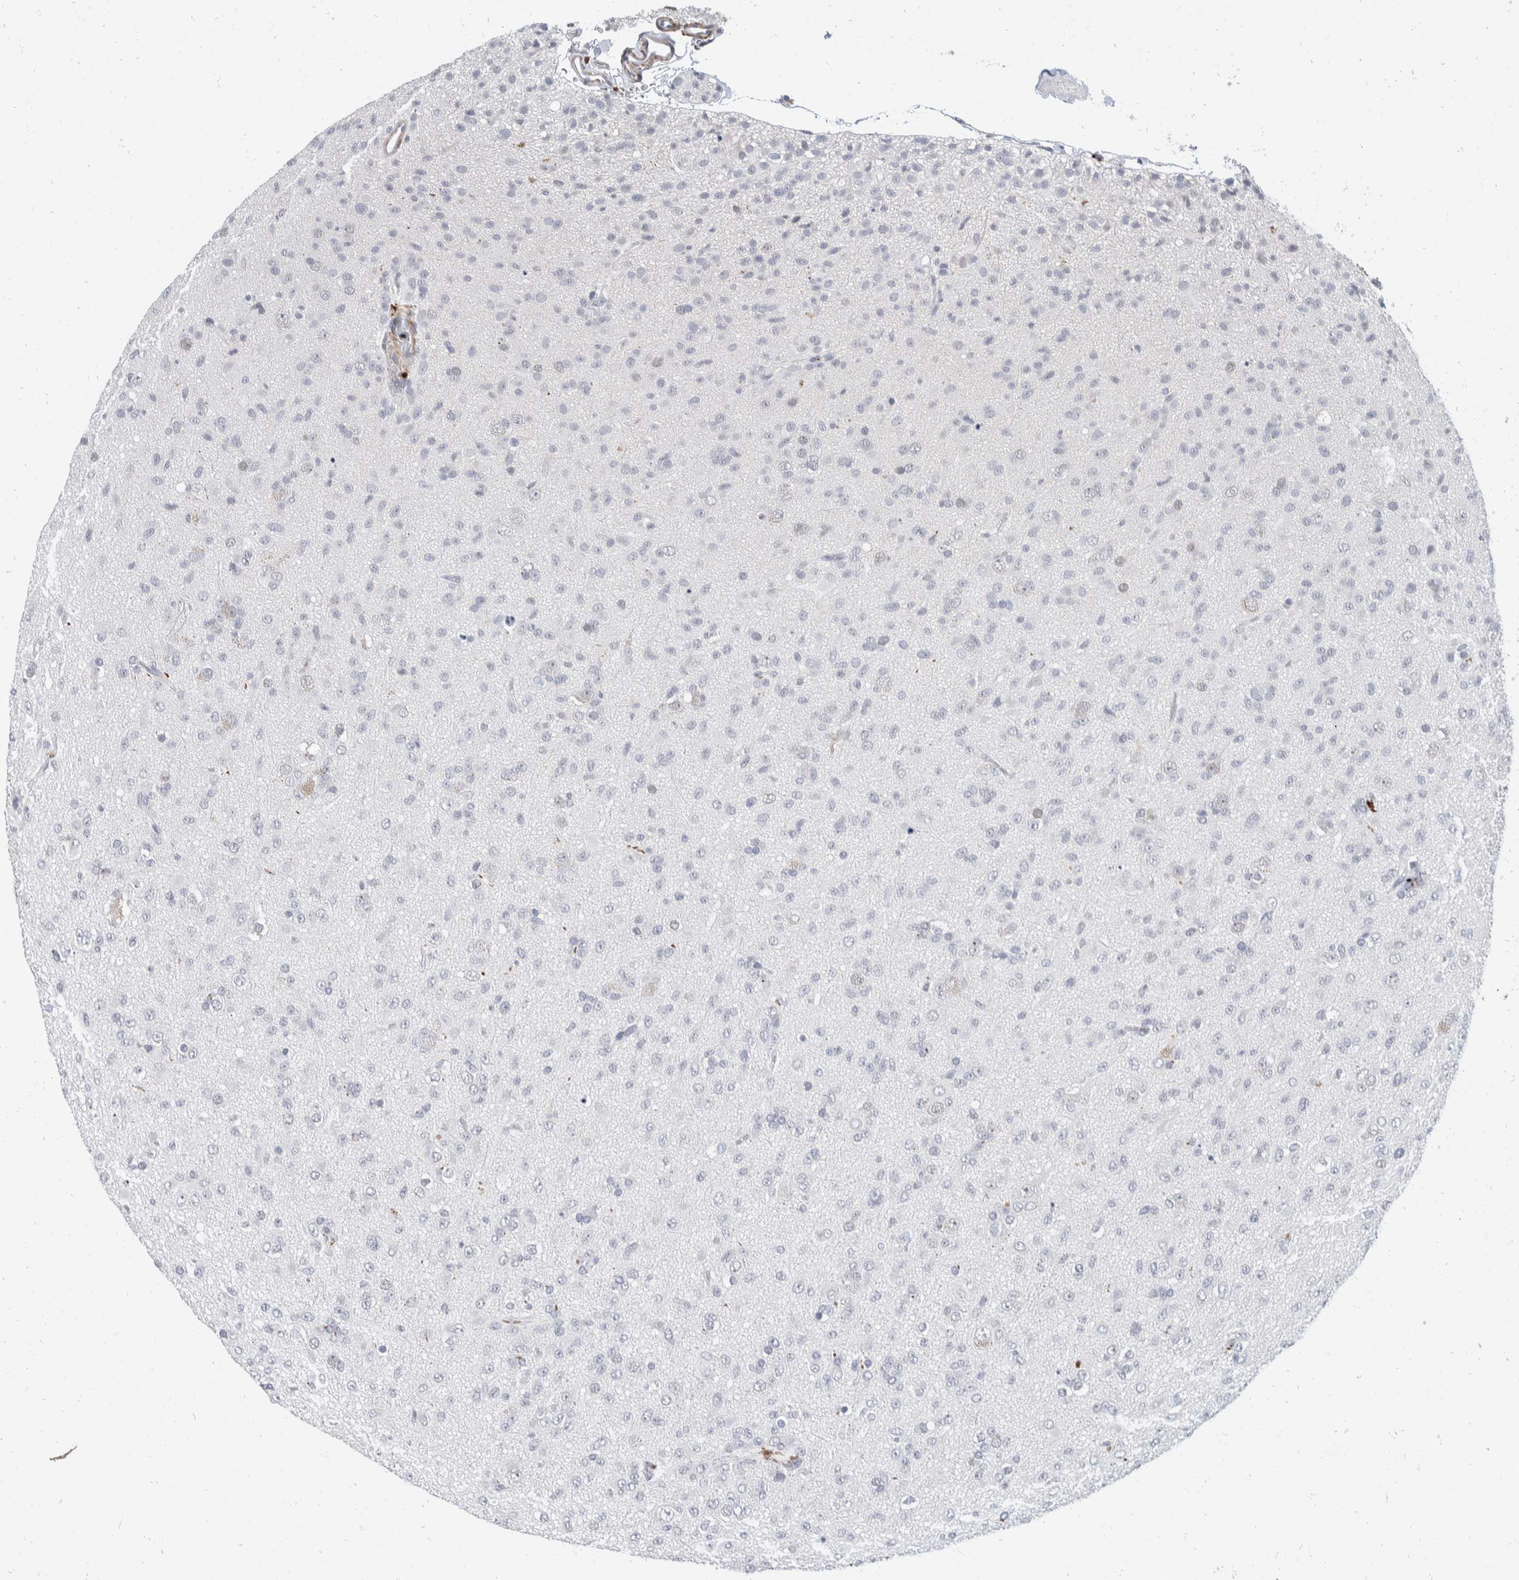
{"staining": {"intensity": "negative", "quantity": "none", "location": "none"}, "tissue": "glioma", "cell_type": "Tumor cells", "image_type": "cancer", "snomed": [{"axis": "morphology", "description": "Glioma, malignant, Low grade"}, {"axis": "topography", "description": "Brain"}], "caption": "This is an immunohistochemistry (IHC) micrograph of human malignant glioma (low-grade). There is no positivity in tumor cells.", "gene": "CATSPERD", "patient": {"sex": "male", "age": 65}}